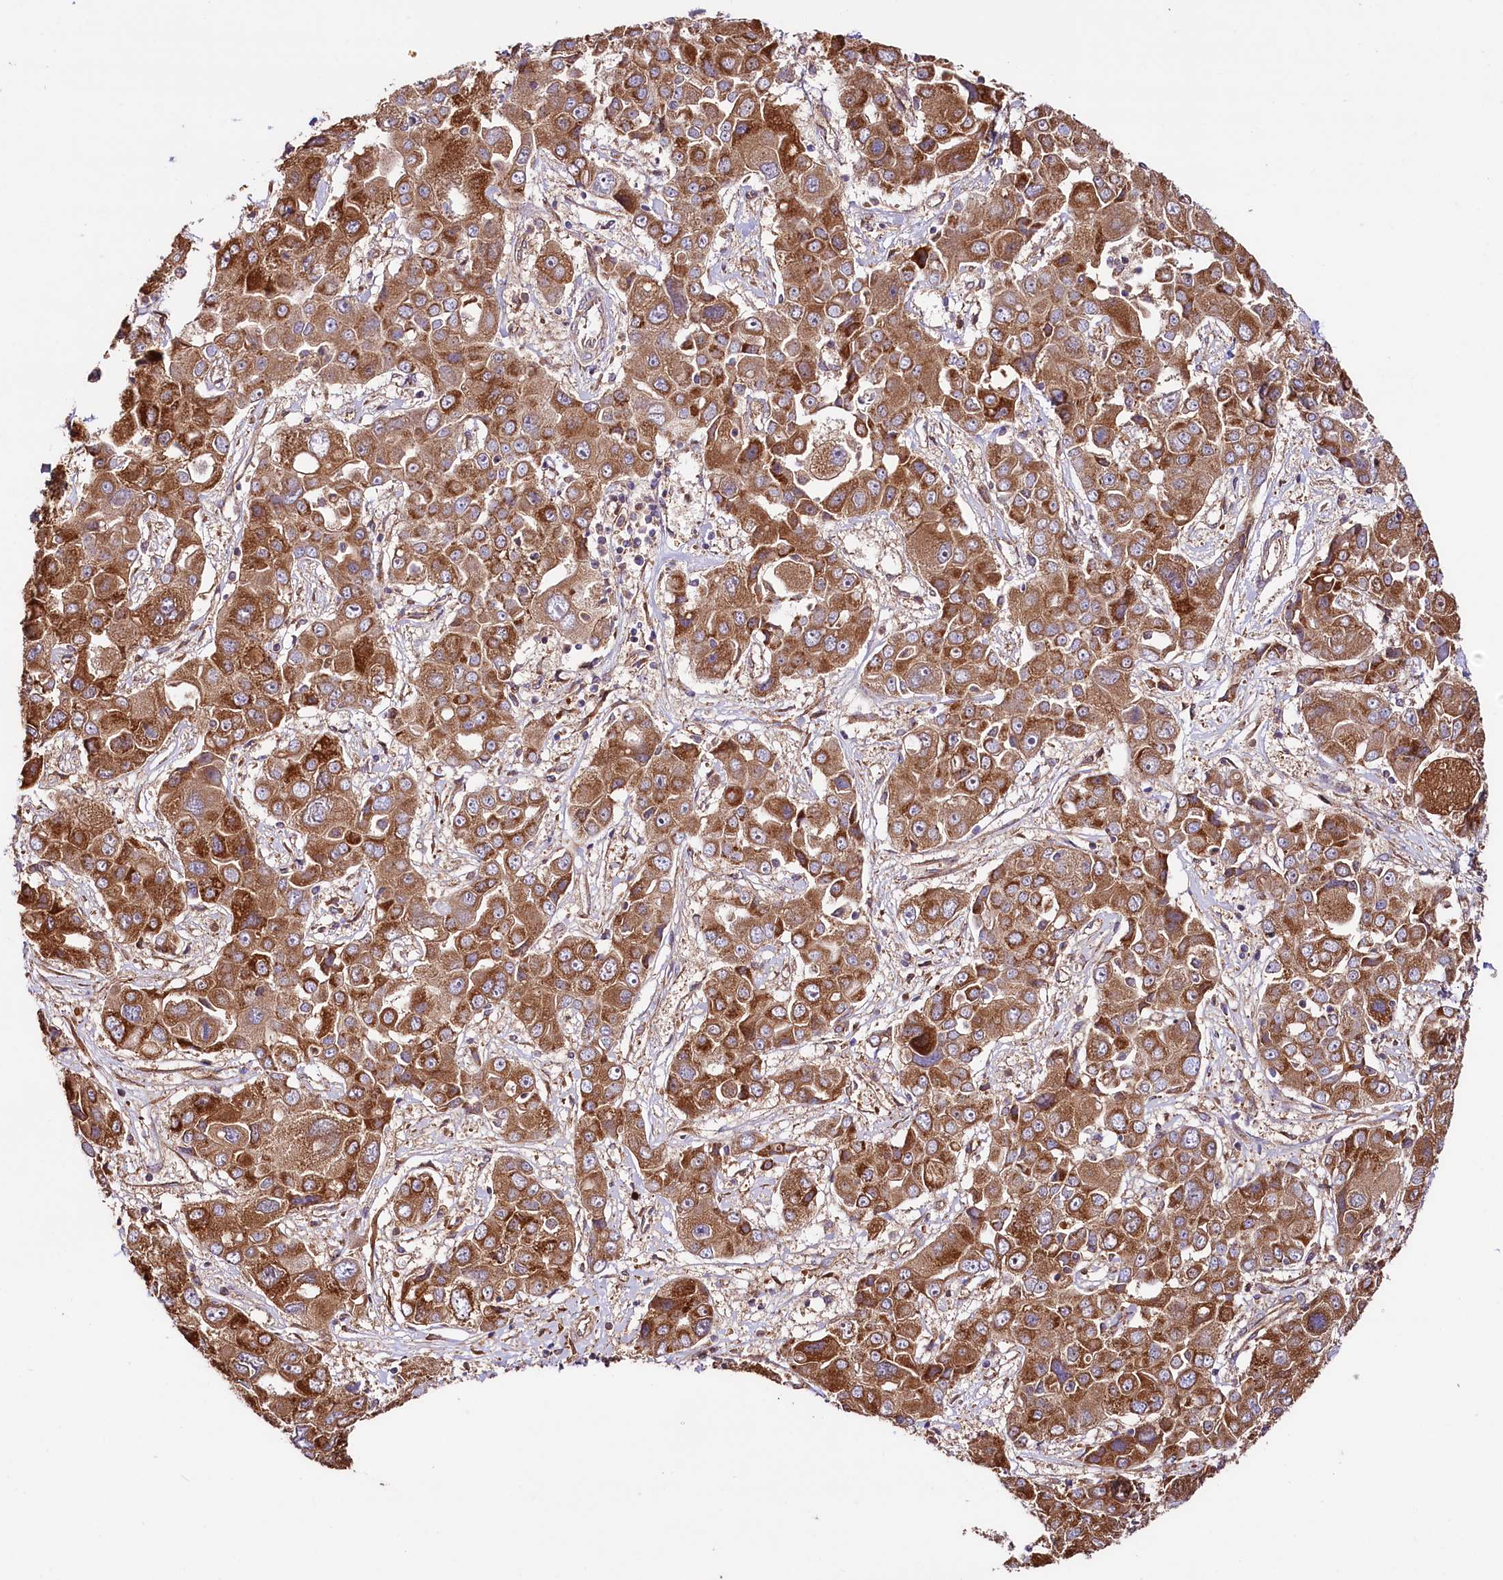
{"staining": {"intensity": "moderate", "quantity": ">75%", "location": "cytoplasmic/membranous"}, "tissue": "liver cancer", "cell_type": "Tumor cells", "image_type": "cancer", "snomed": [{"axis": "morphology", "description": "Cholangiocarcinoma"}, {"axis": "topography", "description": "Liver"}], "caption": "The histopathology image shows staining of liver cancer, revealing moderate cytoplasmic/membranous protein staining (brown color) within tumor cells.", "gene": "CEP295", "patient": {"sex": "male", "age": 67}}